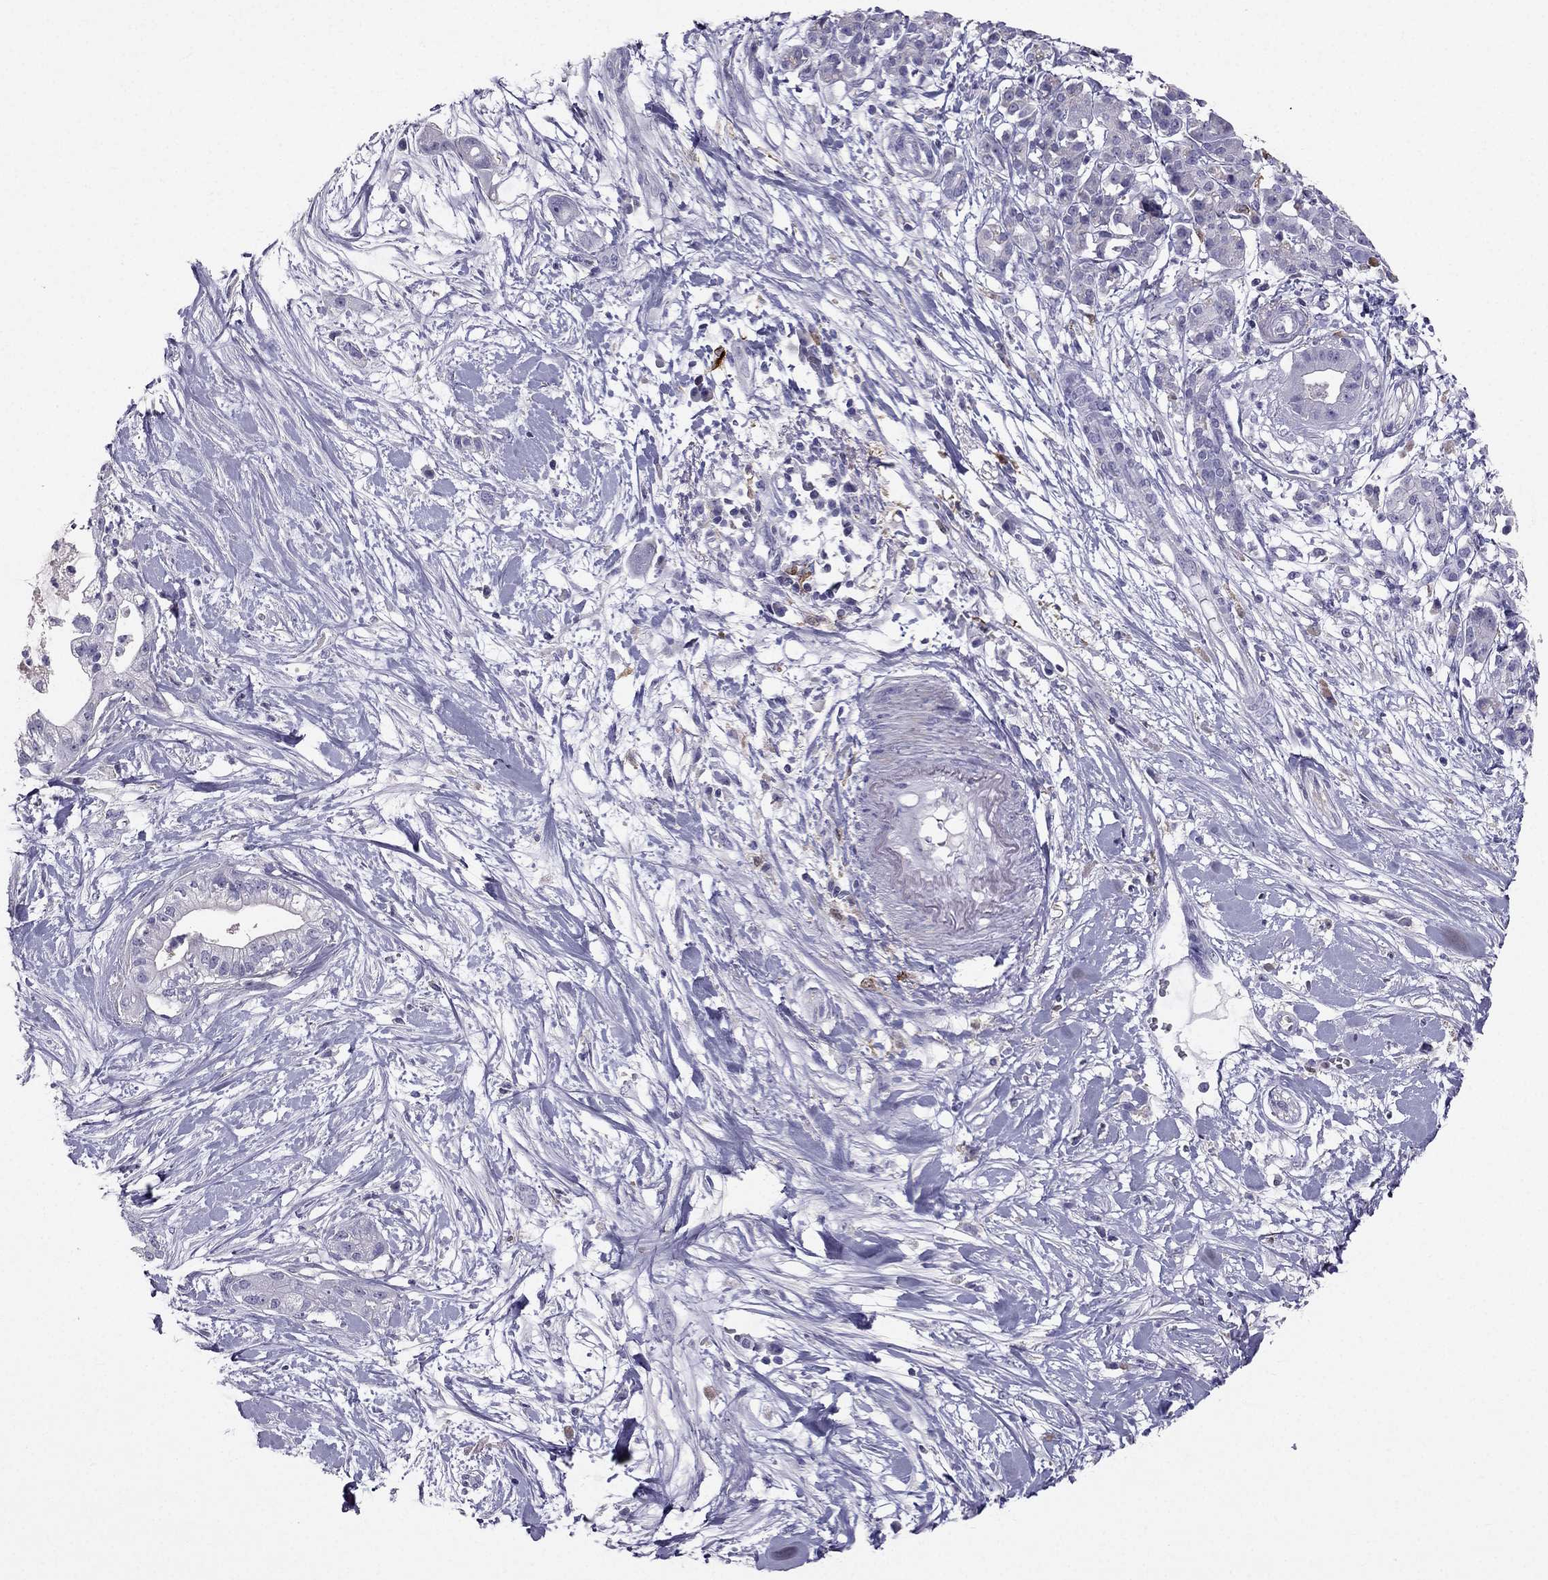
{"staining": {"intensity": "negative", "quantity": "none", "location": "none"}, "tissue": "pancreatic cancer", "cell_type": "Tumor cells", "image_type": "cancer", "snomed": [{"axis": "morphology", "description": "Normal tissue, NOS"}, {"axis": "morphology", "description": "Adenocarcinoma, NOS"}, {"axis": "topography", "description": "Lymph node"}, {"axis": "topography", "description": "Pancreas"}], "caption": "The image demonstrates no significant expression in tumor cells of pancreatic cancer (adenocarcinoma). Brightfield microscopy of immunohistochemistry (IHC) stained with DAB (3,3'-diaminobenzidine) (brown) and hematoxylin (blue), captured at high magnification.", "gene": "LMTK3", "patient": {"sex": "female", "age": 58}}